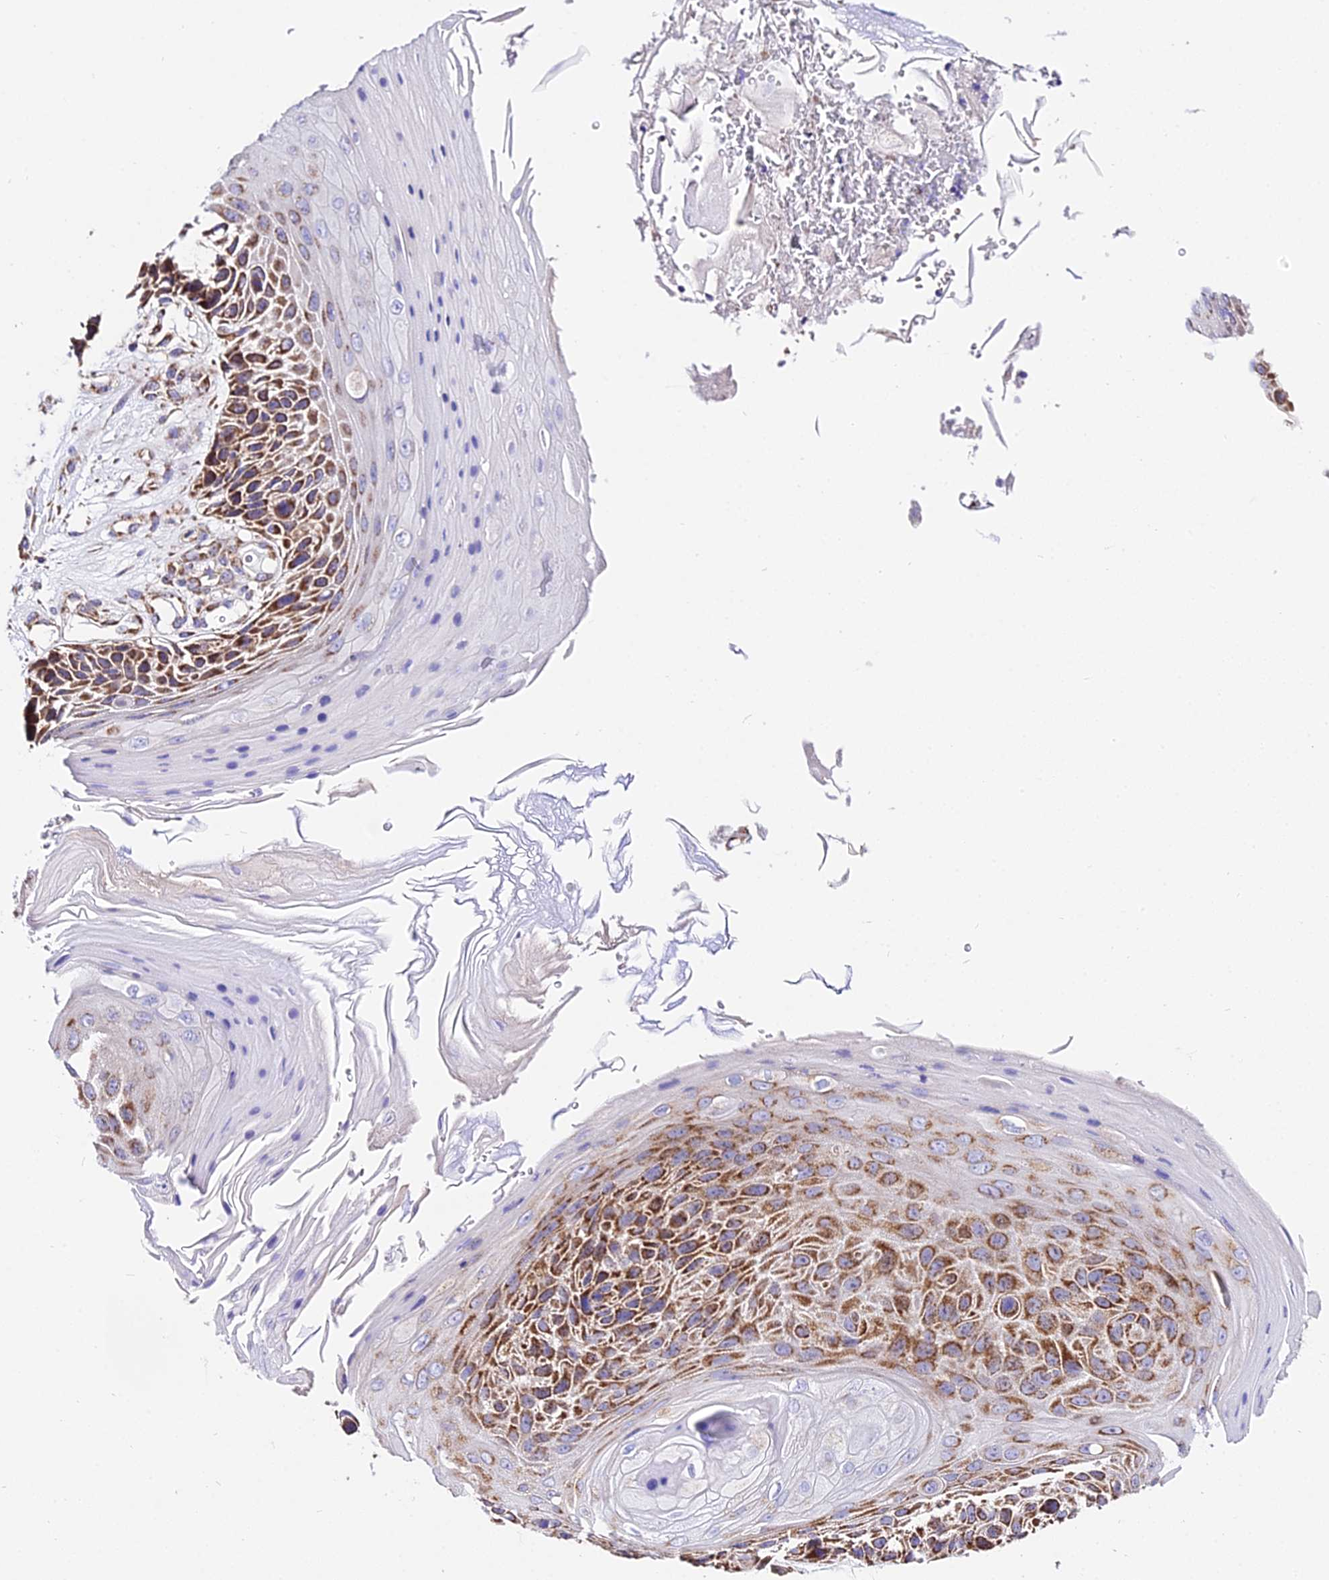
{"staining": {"intensity": "strong", "quantity": ">75%", "location": "cytoplasmic/membranous"}, "tissue": "skin cancer", "cell_type": "Tumor cells", "image_type": "cancer", "snomed": [{"axis": "morphology", "description": "Squamous cell carcinoma, NOS"}, {"axis": "topography", "description": "Skin"}], "caption": "Human skin cancer (squamous cell carcinoma) stained with a brown dye shows strong cytoplasmic/membranous positive positivity in about >75% of tumor cells.", "gene": "OCIAD1", "patient": {"sex": "female", "age": 88}}